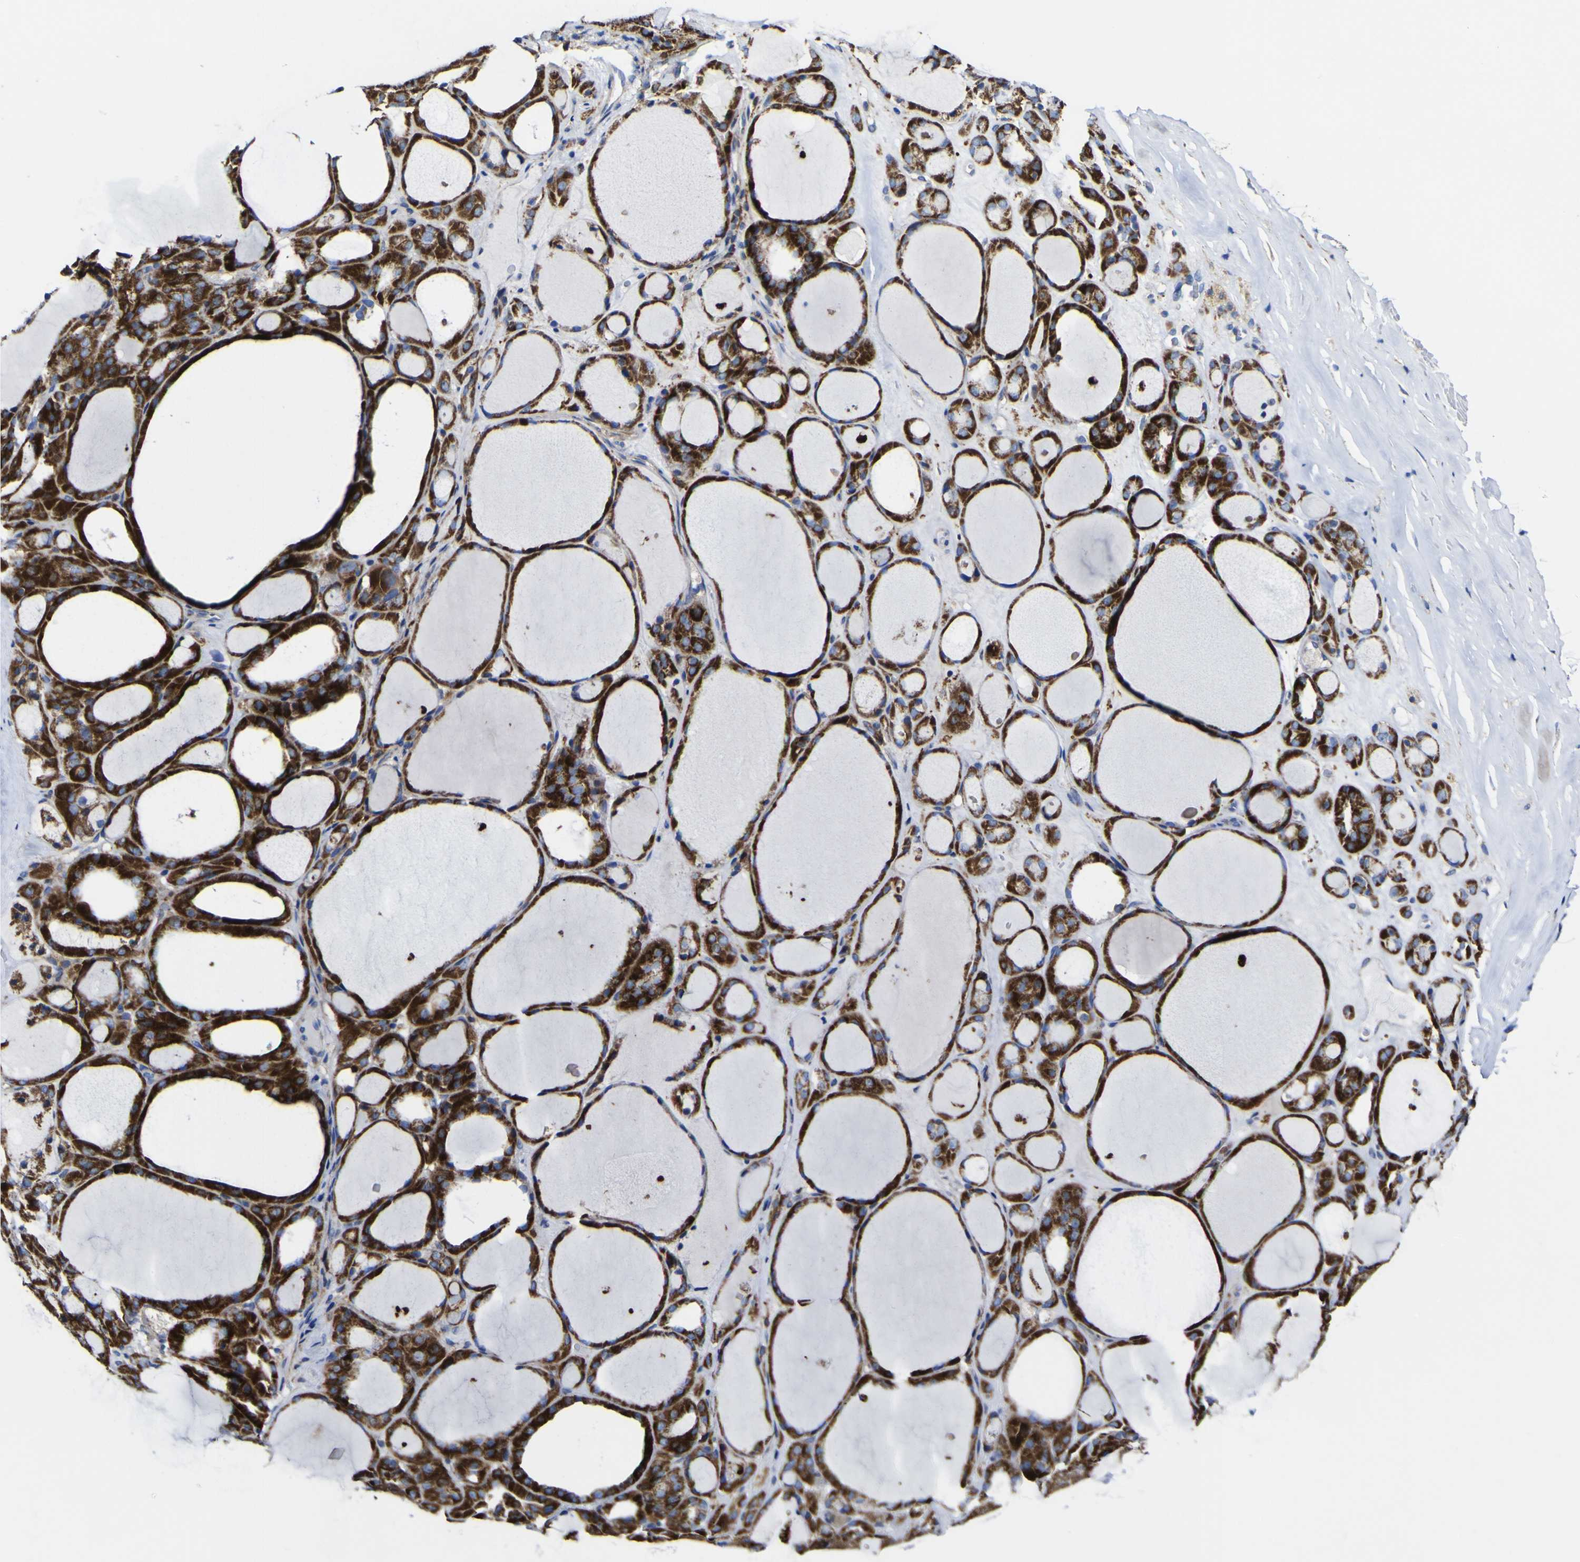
{"staining": {"intensity": "strong", "quantity": "25%-75%", "location": "cytoplasmic/membranous"}, "tissue": "thyroid gland", "cell_type": "Glandular cells", "image_type": "normal", "snomed": [{"axis": "morphology", "description": "Normal tissue, NOS"}, {"axis": "morphology", "description": "Carcinoma, NOS"}, {"axis": "topography", "description": "Thyroid gland"}], "caption": "Protein expression analysis of benign human thyroid gland reveals strong cytoplasmic/membranous positivity in about 25%-75% of glandular cells.", "gene": "CCDC90B", "patient": {"sex": "female", "age": 86}}